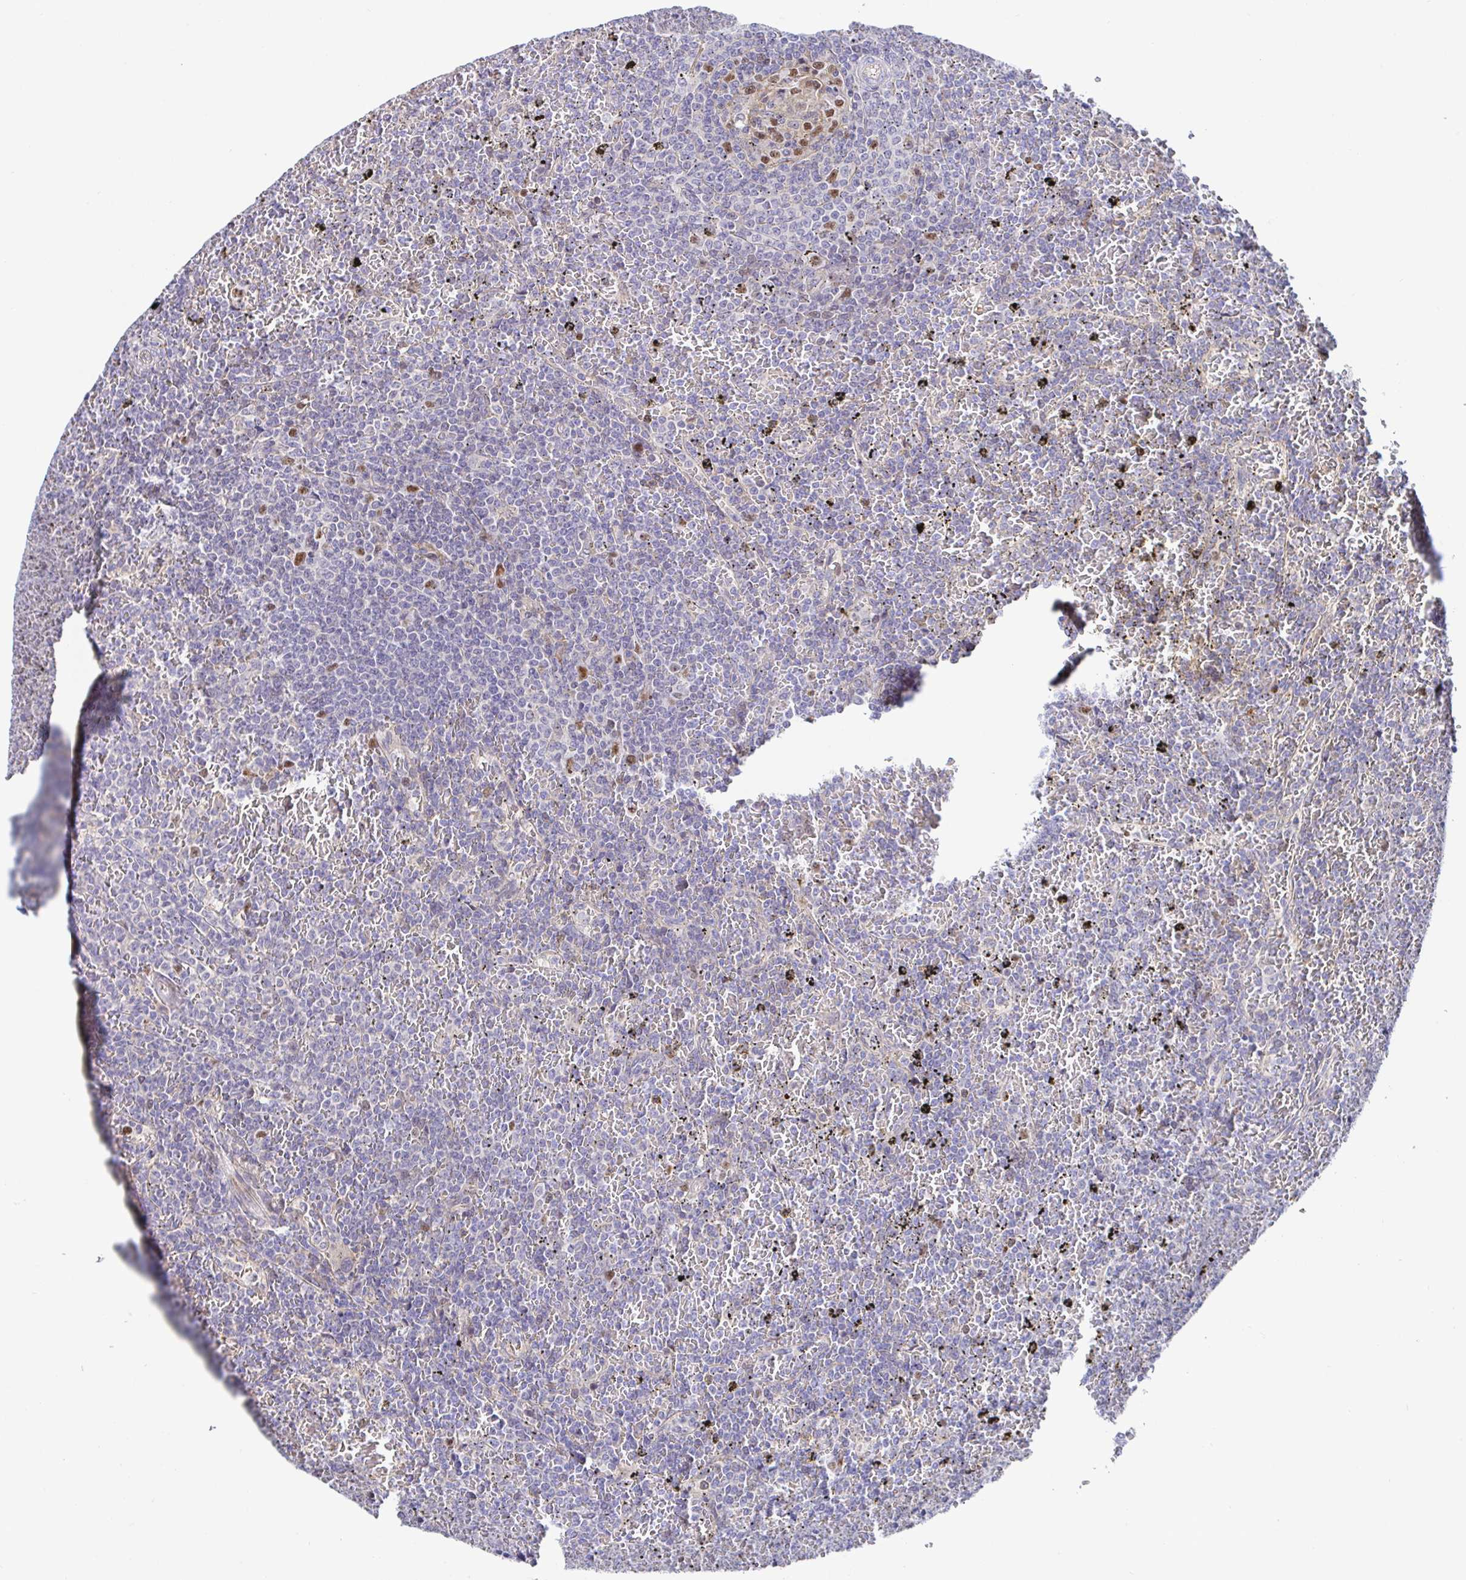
{"staining": {"intensity": "negative", "quantity": "none", "location": "none"}, "tissue": "lymphoma", "cell_type": "Tumor cells", "image_type": "cancer", "snomed": [{"axis": "morphology", "description": "Malignant lymphoma, non-Hodgkin's type, Low grade"}, {"axis": "topography", "description": "Spleen"}], "caption": "An immunohistochemistry (IHC) micrograph of lymphoma is shown. There is no staining in tumor cells of lymphoma.", "gene": "TIMELESS", "patient": {"sex": "female", "age": 77}}